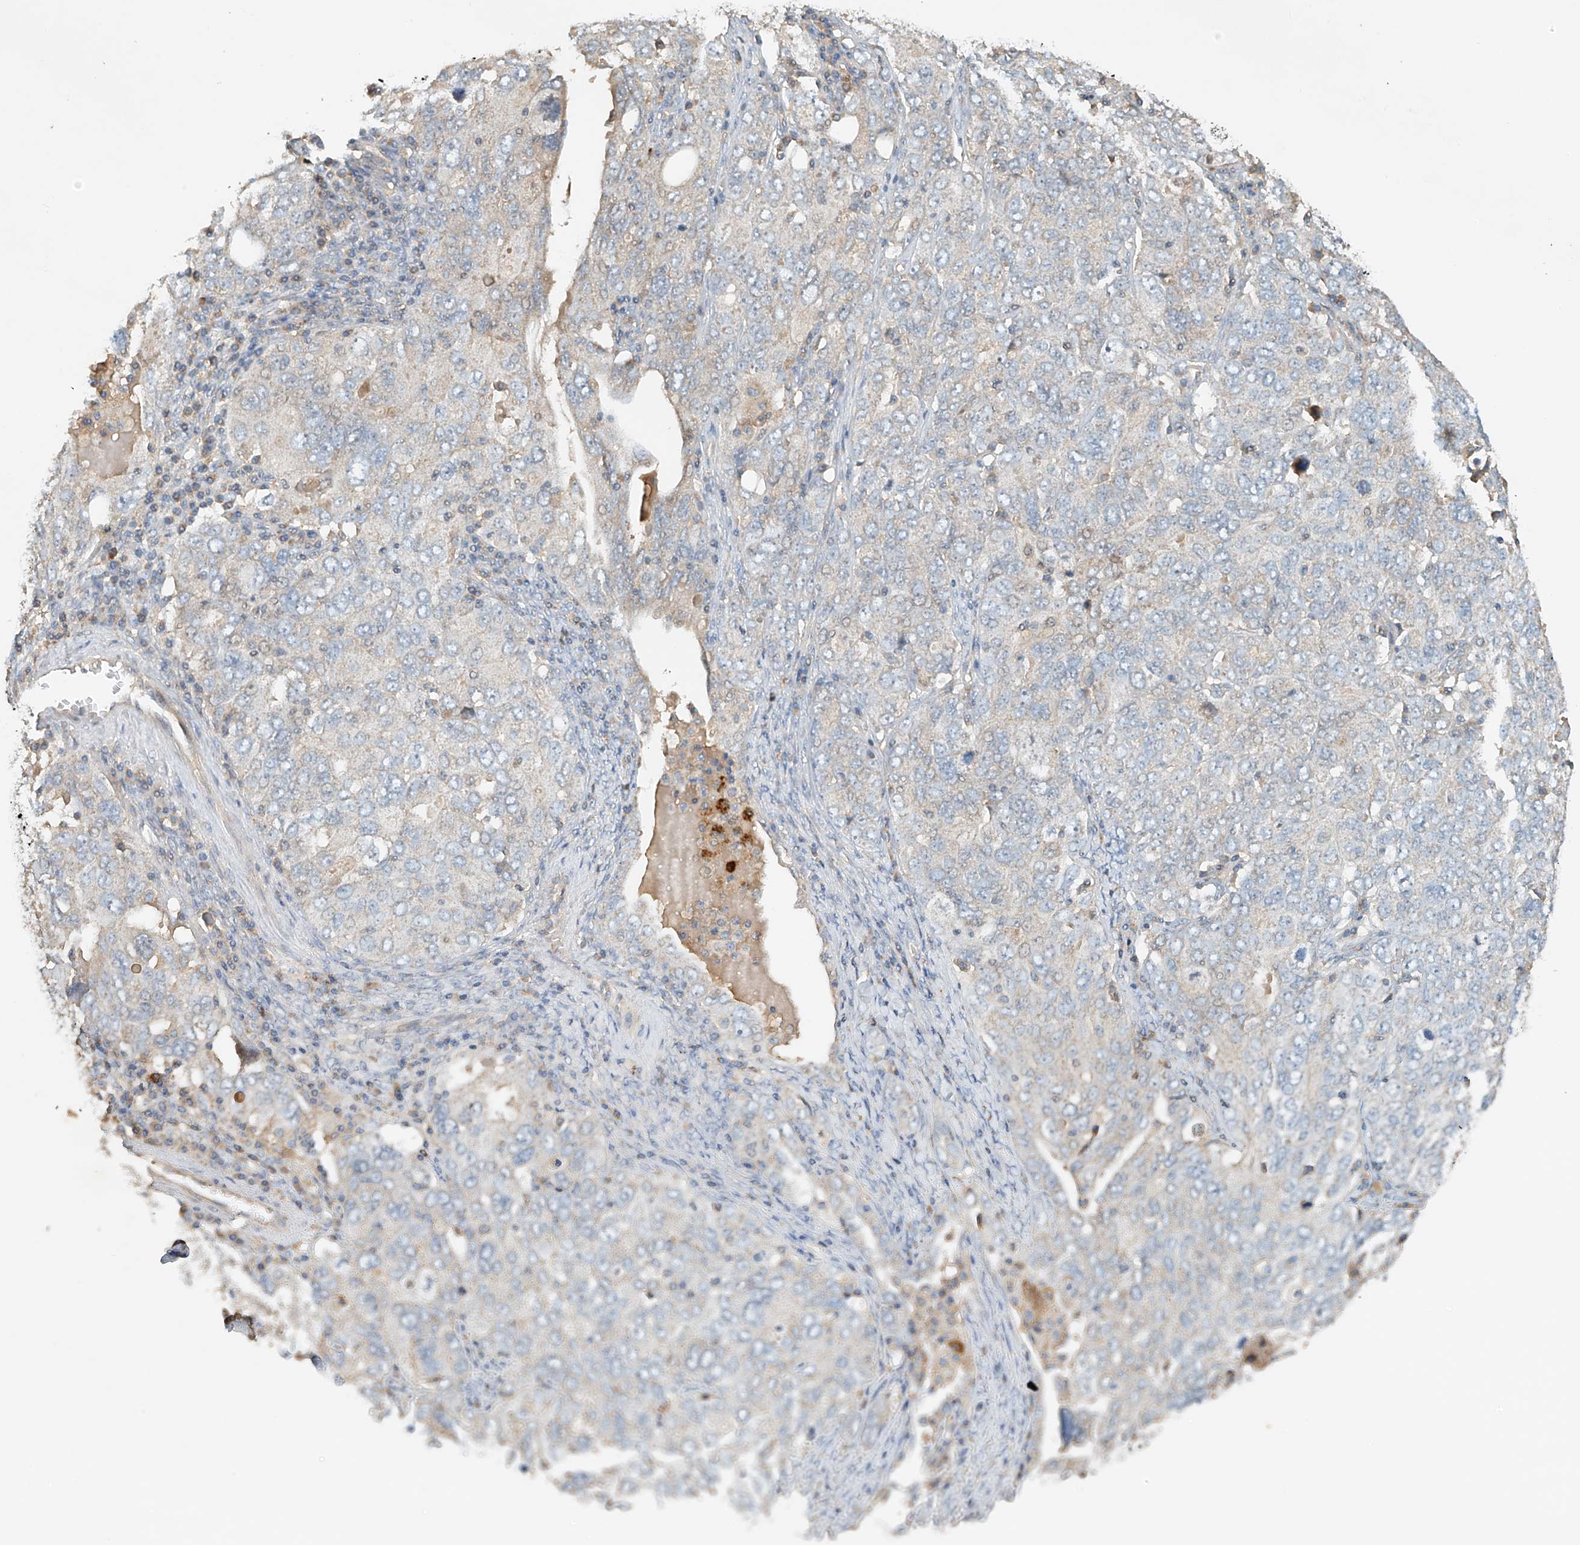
{"staining": {"intensity": "negative", "quantity": "none", "location": "none"}, "tissue": "ovarian cancer", "cell_type": "Tumor cells", "image_type": "cancer", "snomed": [{"axis": "morphology", "description": "Carcinoma, endometroid"}, {"axis": "topography", "description": "Ovary"}], "caption": "There is no significant positivity in tumor cells of ovarian cancer.", "gene": "GNB1L", "patient": {"sex": "female", "age": 62}}